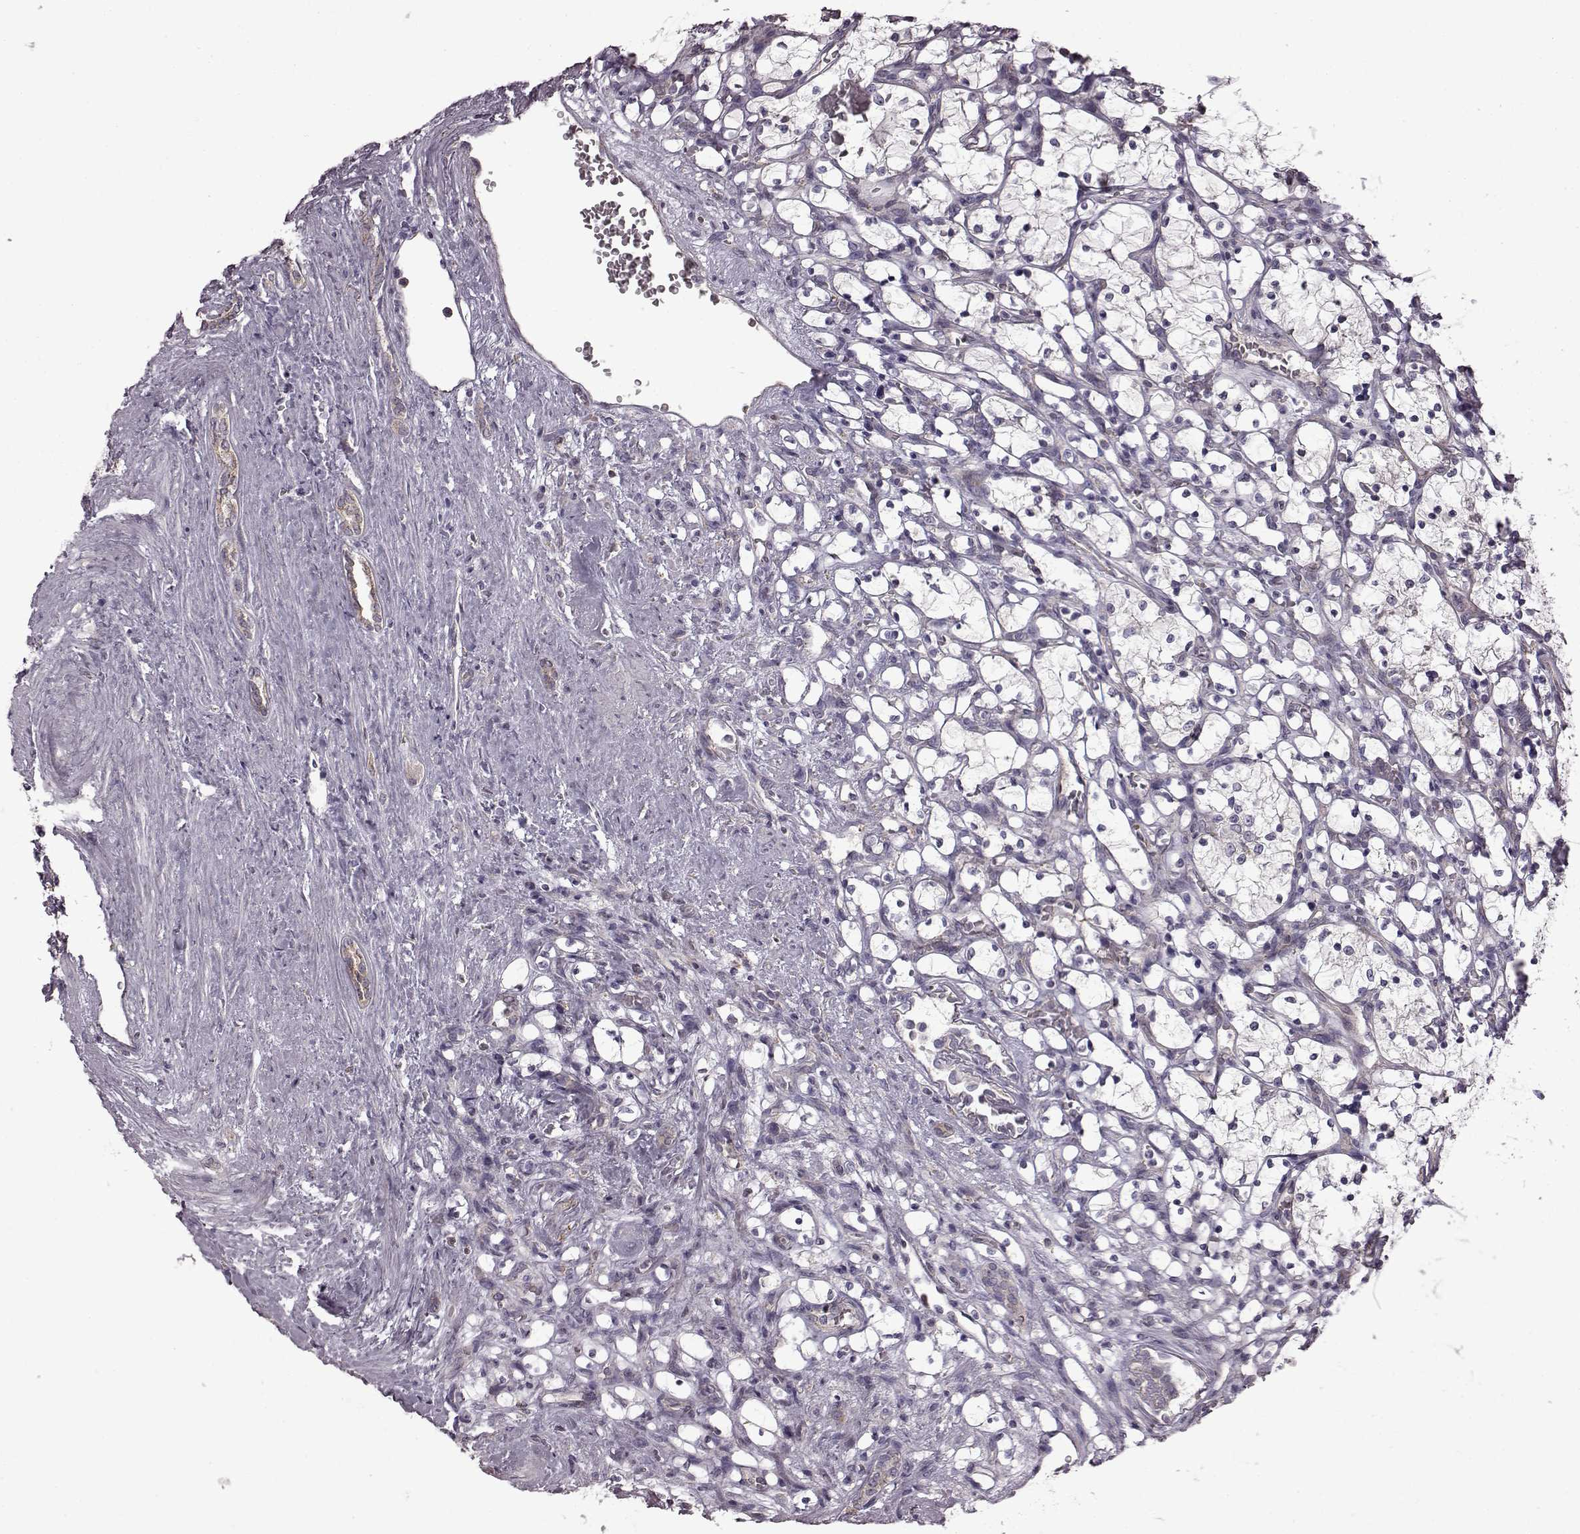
{"staining": {"intensity": "negative", "quantity": "none", "location": "none"}, "tissue": "renal cancer", "cell_type": "Tumor cells", "image_type": "cancer", "snomed": [{"axis": "morphology", "description": "Adenocarcinoma, NOS"}, {"axis": "topography", "description": "Kidney"}], "caption": "This is a image of immunohistochemistry staining of renal cancer (adenocarcinoma), which shows no expression in tumor cells.", "gene": "B3GNT6", "patient": {"sex": "female", "age": 69}}